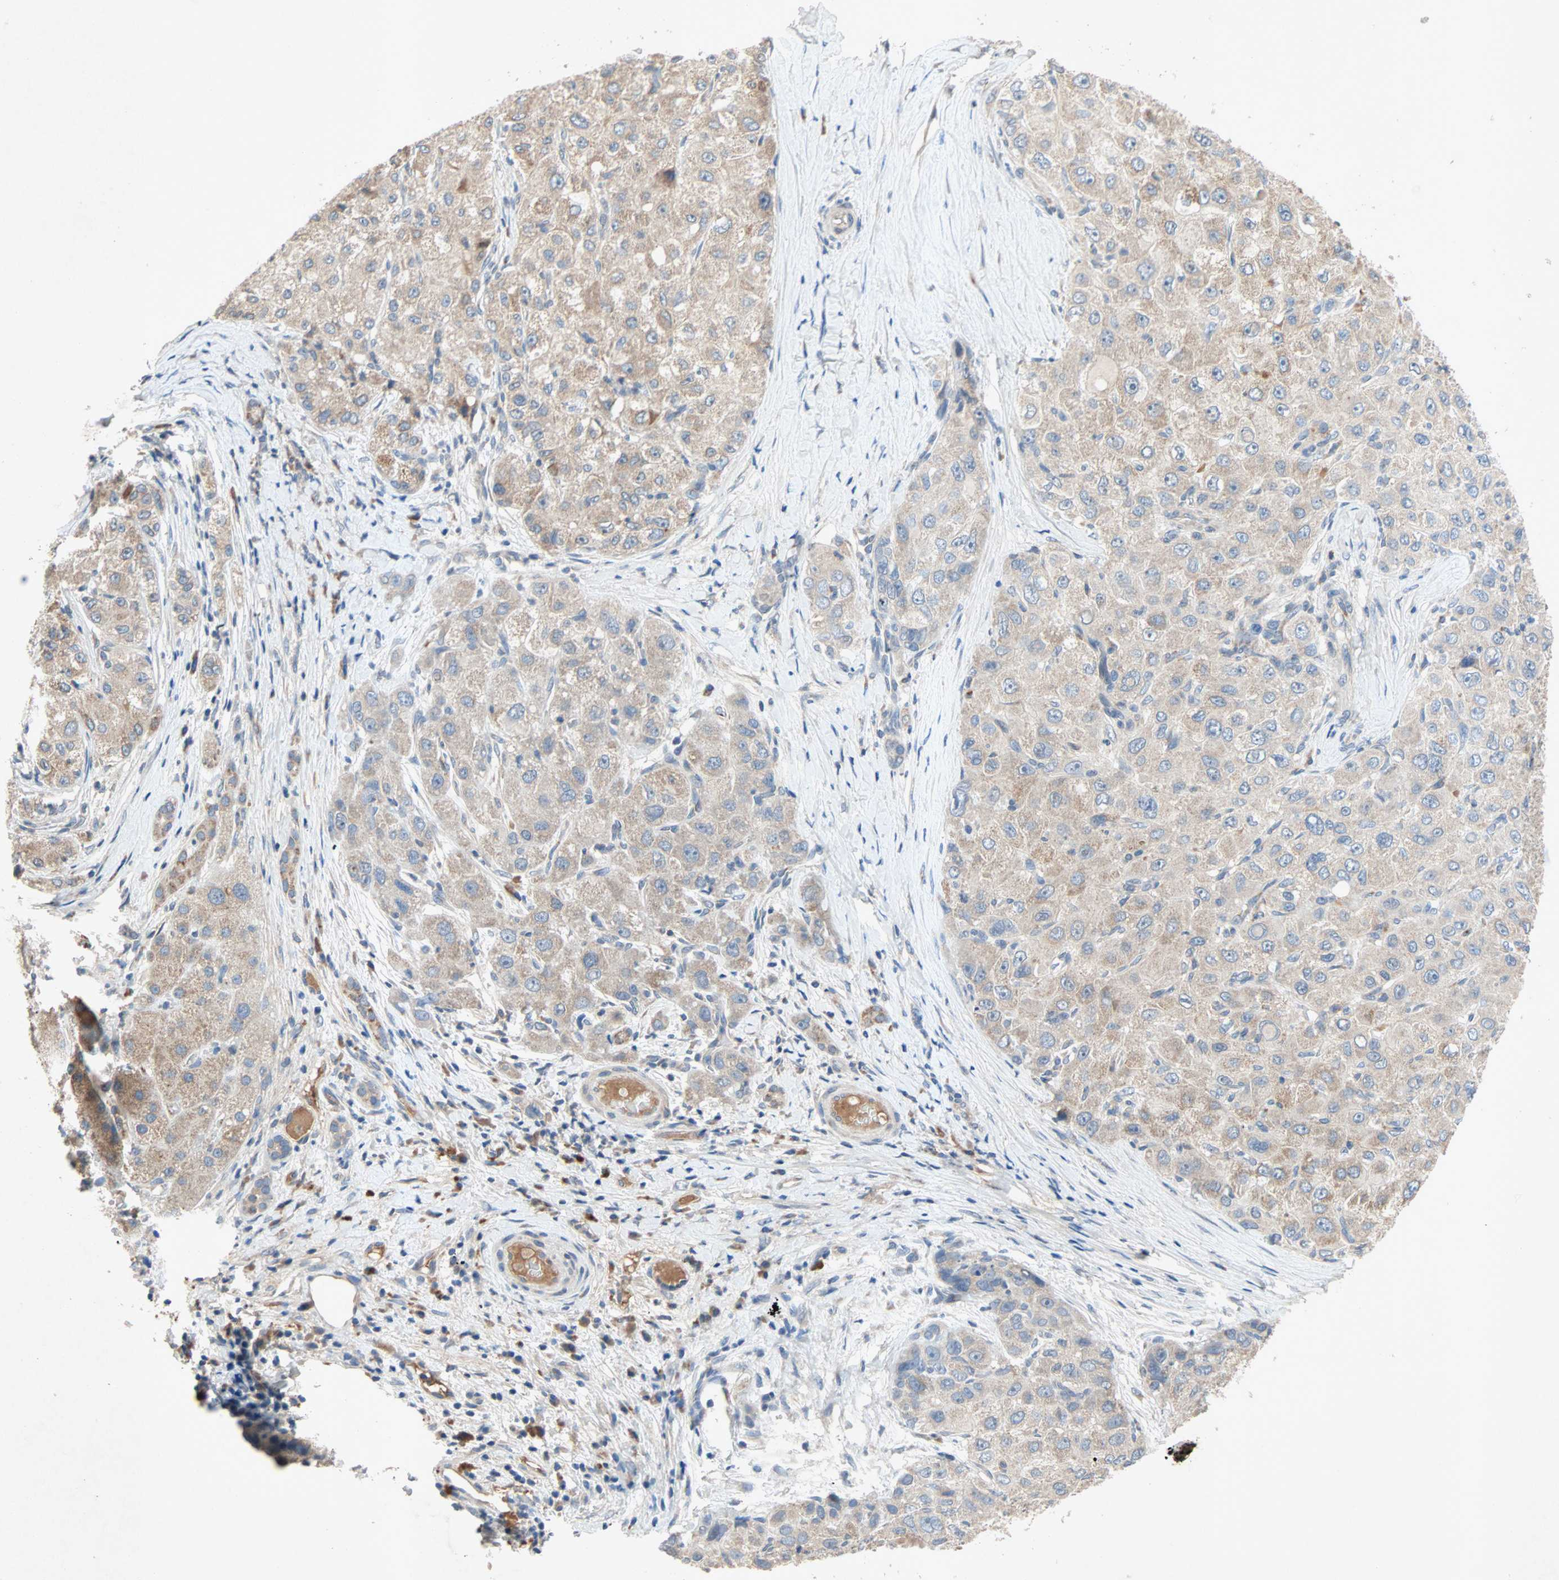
{"staining": {"intensity": "weak", "quantity": ">75%", "location": "cytoplasmic/membranous"}, "tissue": "liver cancer", "cell_type": "Tumor cells", "image_type": "cancer", "snomed": [{"axis": "morphology", "description": "Carcinoma, Hepatocellular, NOS"}, {"axis": "topography", "description": "Liver"}], "caption": "Human liver cancer stained with a brown dye demonstrates weak cytoplasmic/membranous positive staining in about >75% of tumor cells.", "gene": "XYLT1", "patient": {"sex": "male", "age": 80}}